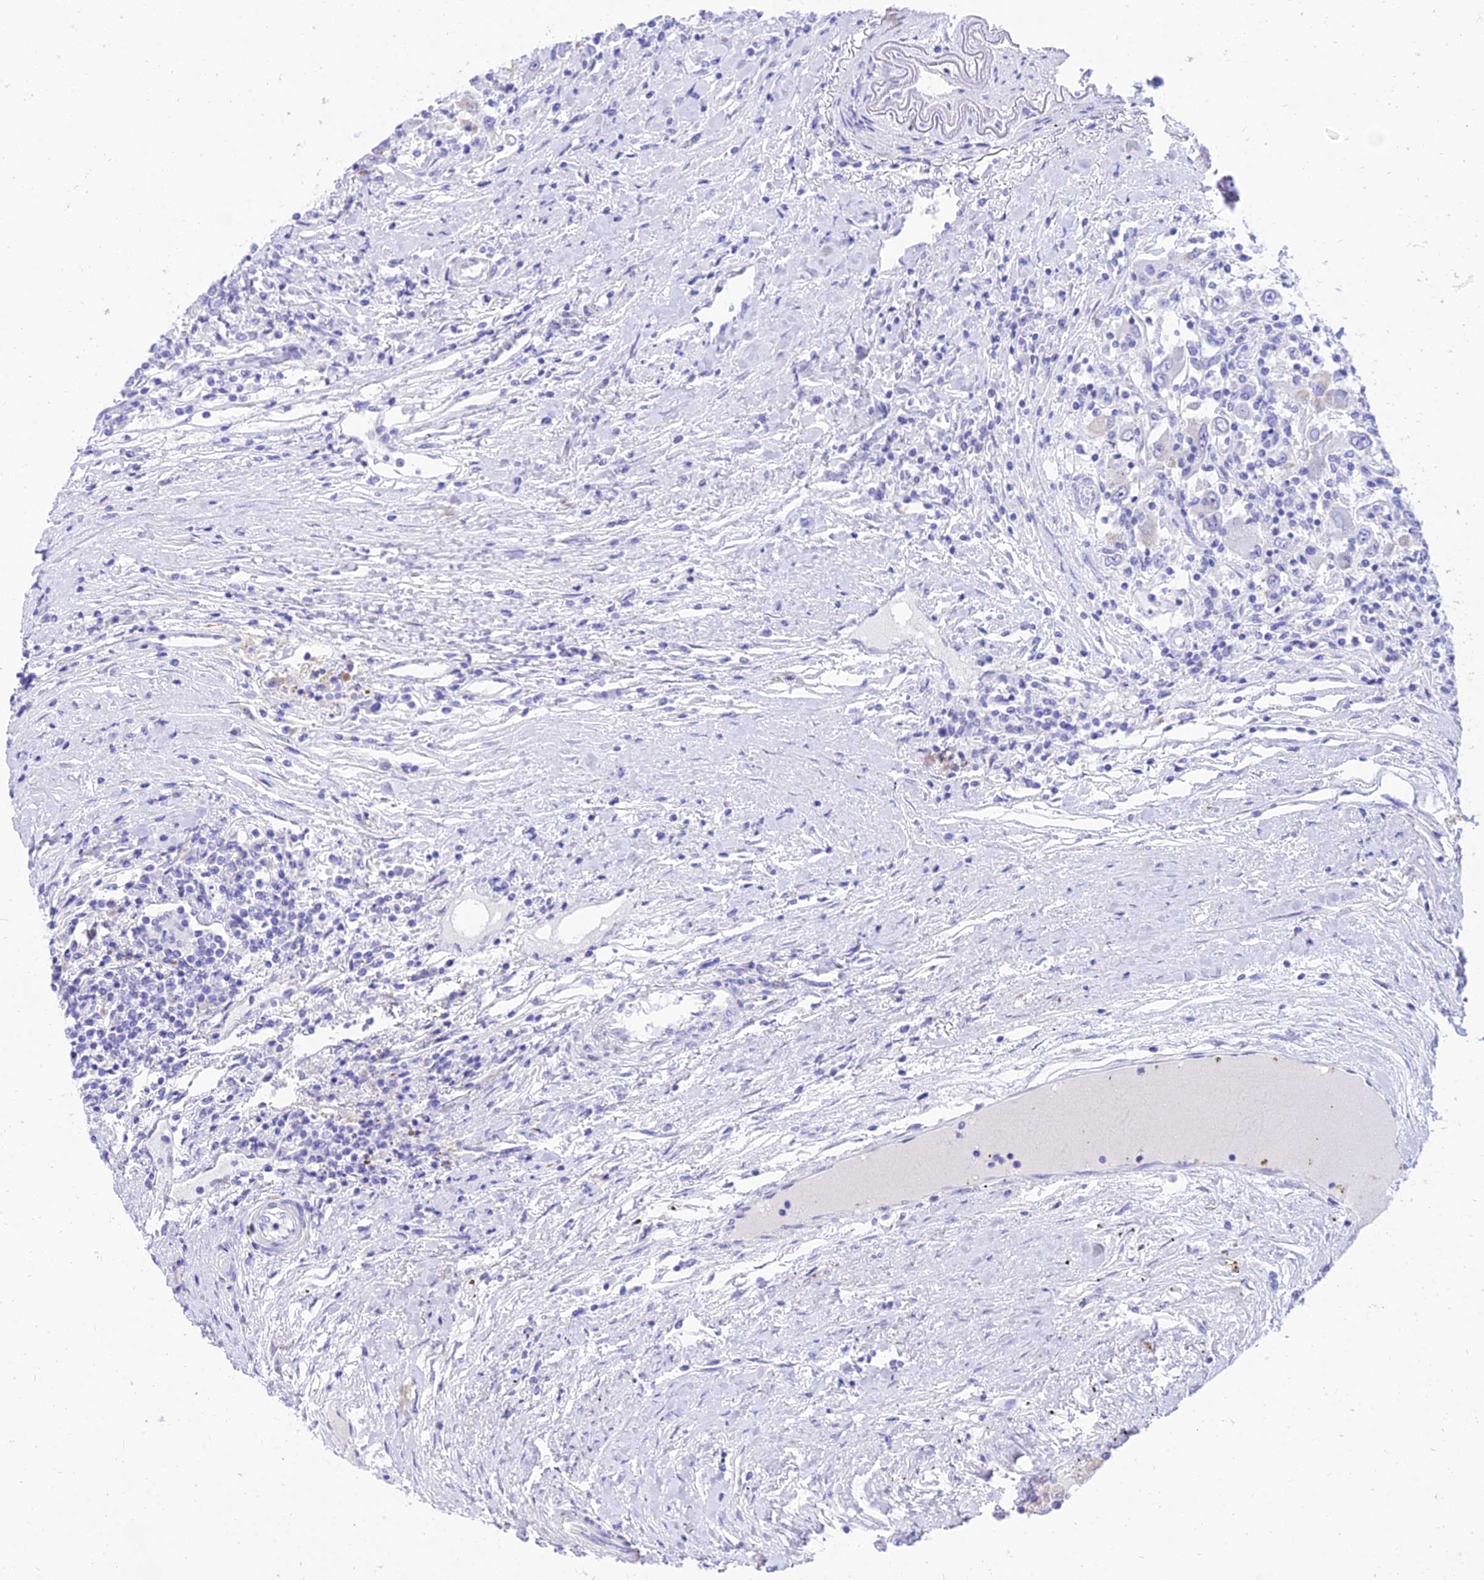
{"staining": {"intensity": "moderate", "quantity": "<25%", "location": "cytoplasmic/membranous"}, "tissue": "renal cancer", "cell_type": "Tumor cells", "image_type": "cancer", "snomed": [{"axis": "morphology", "description": "Adenocarcinoma, NOS"}, {"axis": "topography", "description": "Kidney"}], "caption": "An IHC micrograph of neoplastic tissue is shown. Protein staining in brown labels moderate cytoplasmic/membranous positivity in renal cancer within tumor cells.", "gene": "PKN3", "patient": {"sex": "female", "age": 67}}